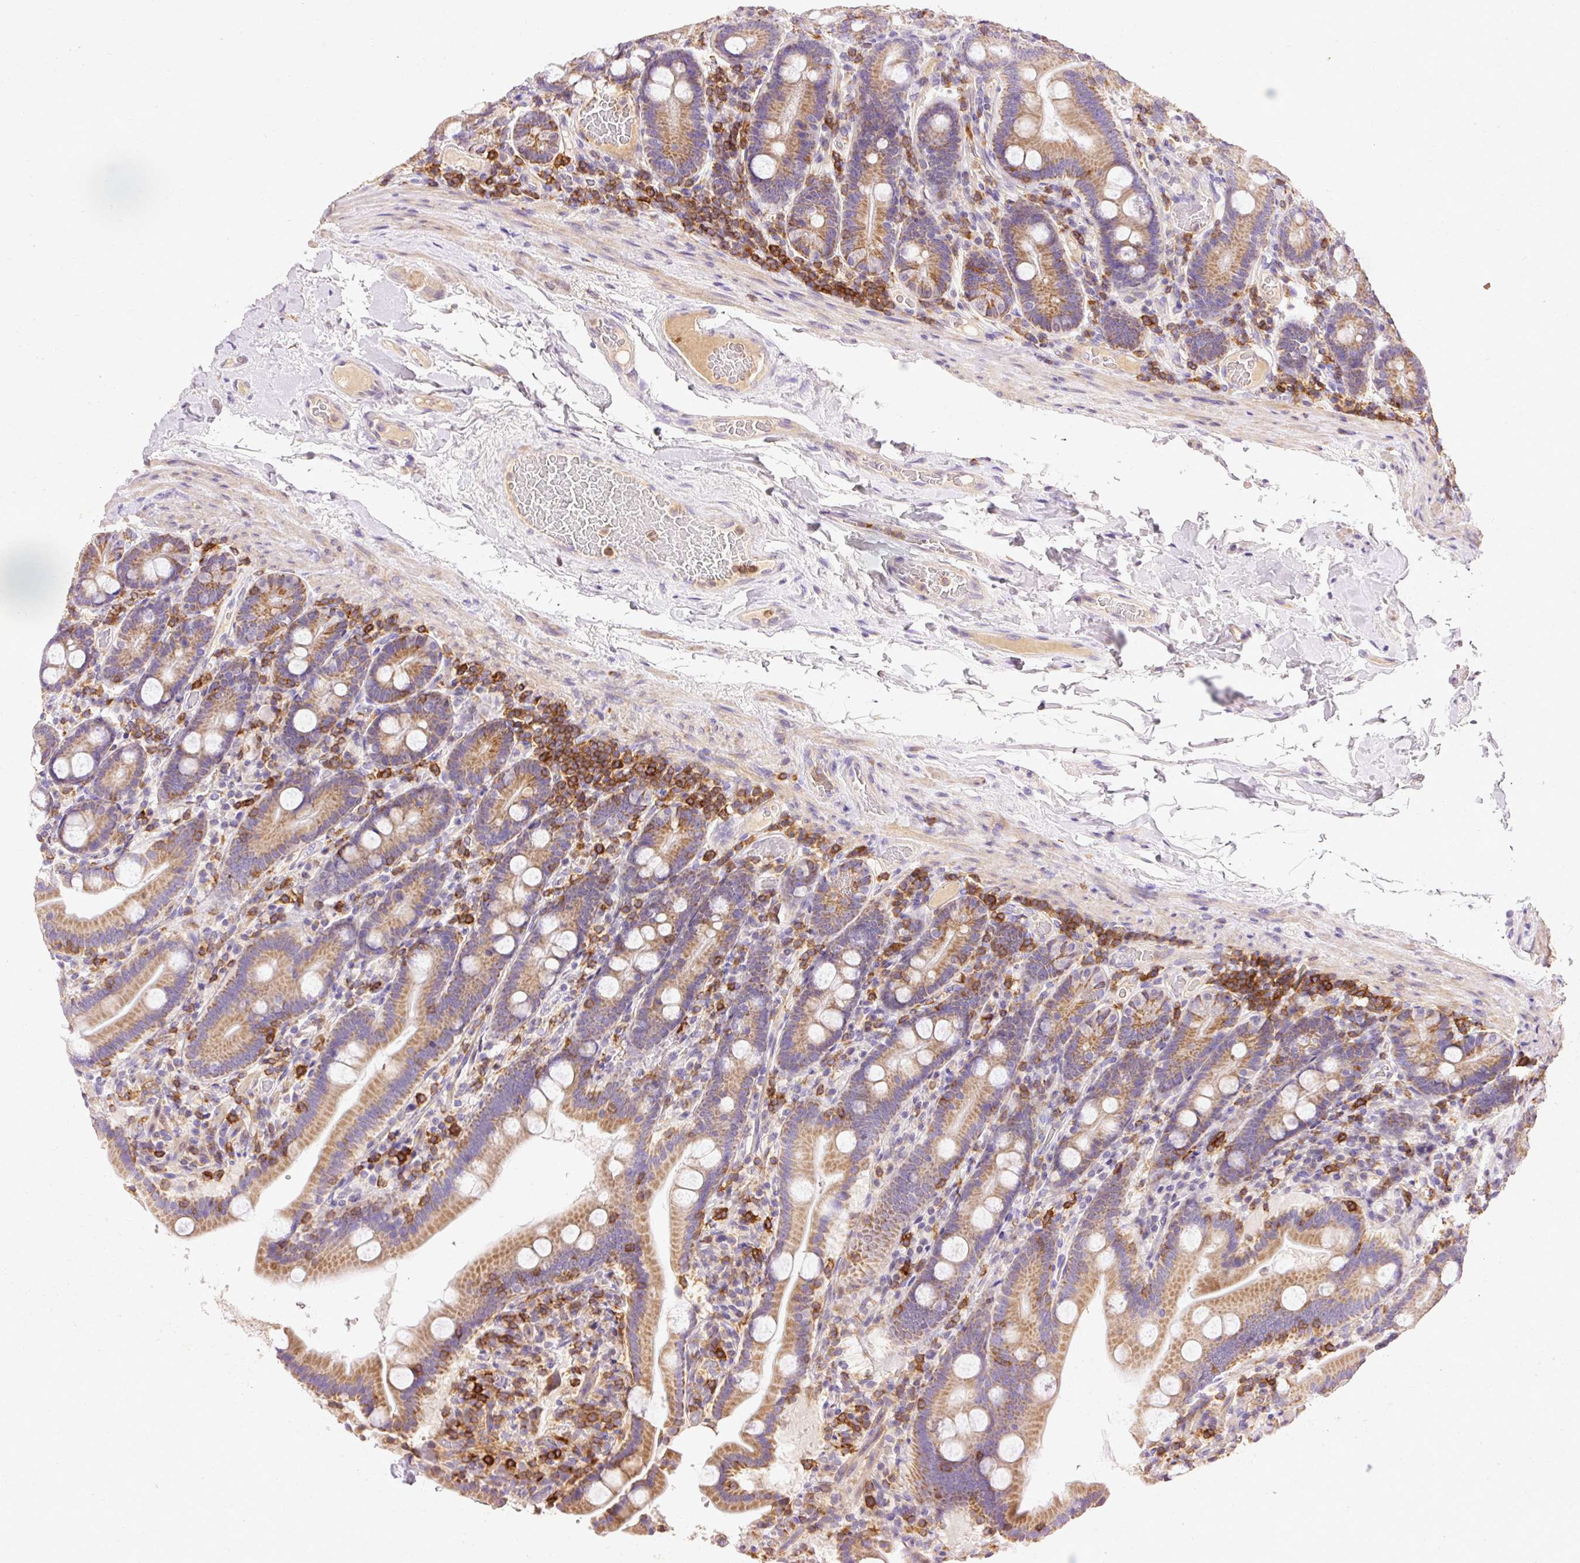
{"staining": {"intensity": "moderate", "quantity": ">75%", "location": "cytoplasmic/membranous"}, "tissue": "duodenum", "cell_type": "Glandular cells", "image_type": "normal", "snomed": [{"axis": "morphology", "description": "Normal tissue, NOS"}, {"axis": "topography", "description": "Duodenum"}], "caption": "This micrograph reveals immunohistochemistry staining of unremarkable duodenum, with medium moderate cytoplasmic/membranous positivity in approximately >75% of glandular cells.", "gene": "IMMT", "patient": {"sex": "male", "age": 55}}